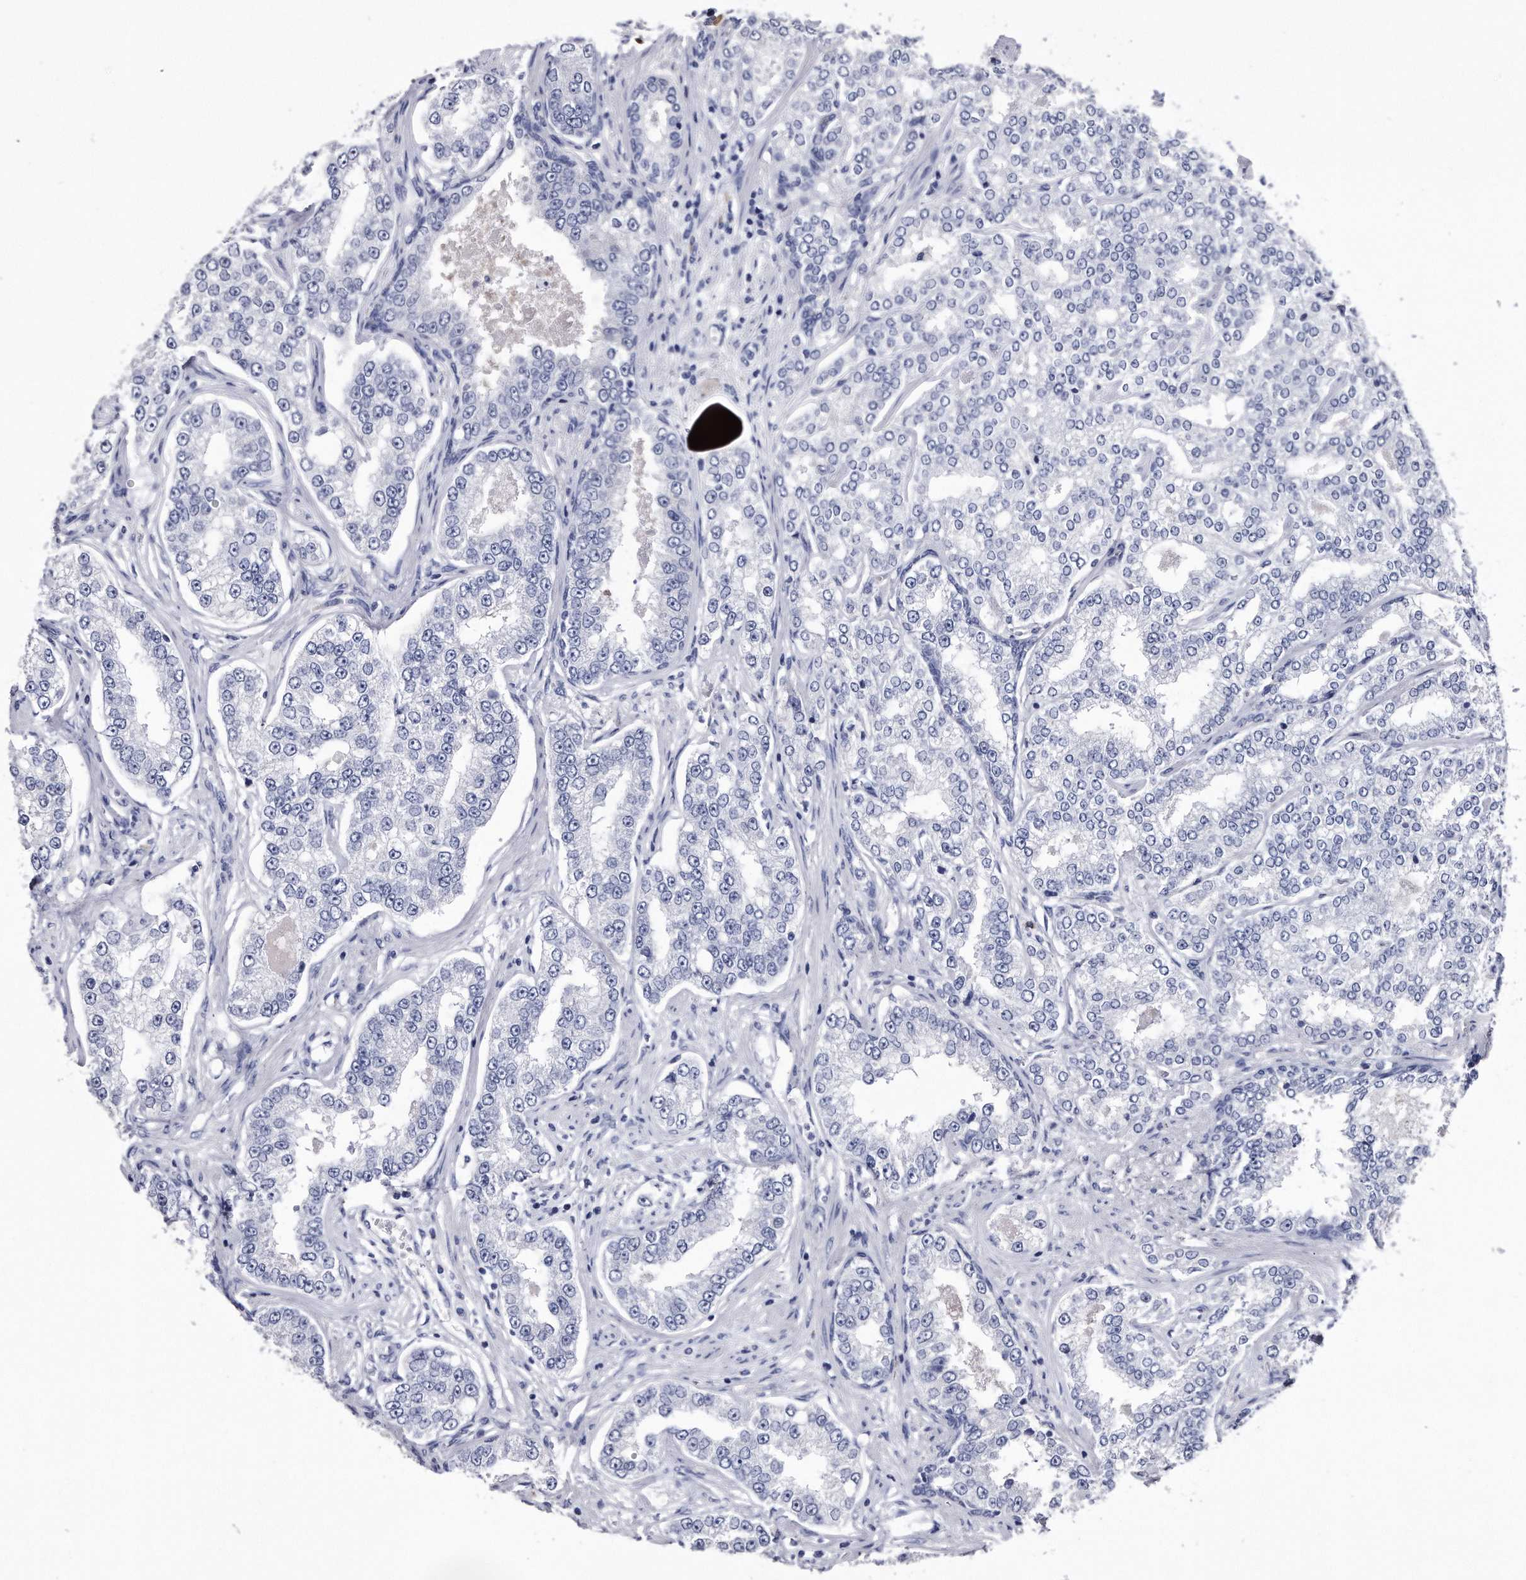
{"staining": {"intensity": "negative", "quantity": "none", "location": "none"}, "tissue": "prostate cancer", "cell_type": "Tumor cells", "image_type": "cancer", "snomed": [{"axis": "morphology", "description": "Normal tissue, NOS"}, {"axis": "morphology", "description": "Adenocarcinoma, High grade"}, {"axis": "topography", "description": "Prostate"}], "caption": "Immunohistochemistry micrograph of neoplastic tissue: prostate high-grade adenocarcinoma stained with DAB displays no significant protein expression in tumor cells. (Stains: DAB immunohistochemistry (IHC) with hematoxylin counter stain, Microscopy: brightfield microscopy at high magnification).", "gene": "KCTD8", "patient": {"sex": "male", "age": 83}}